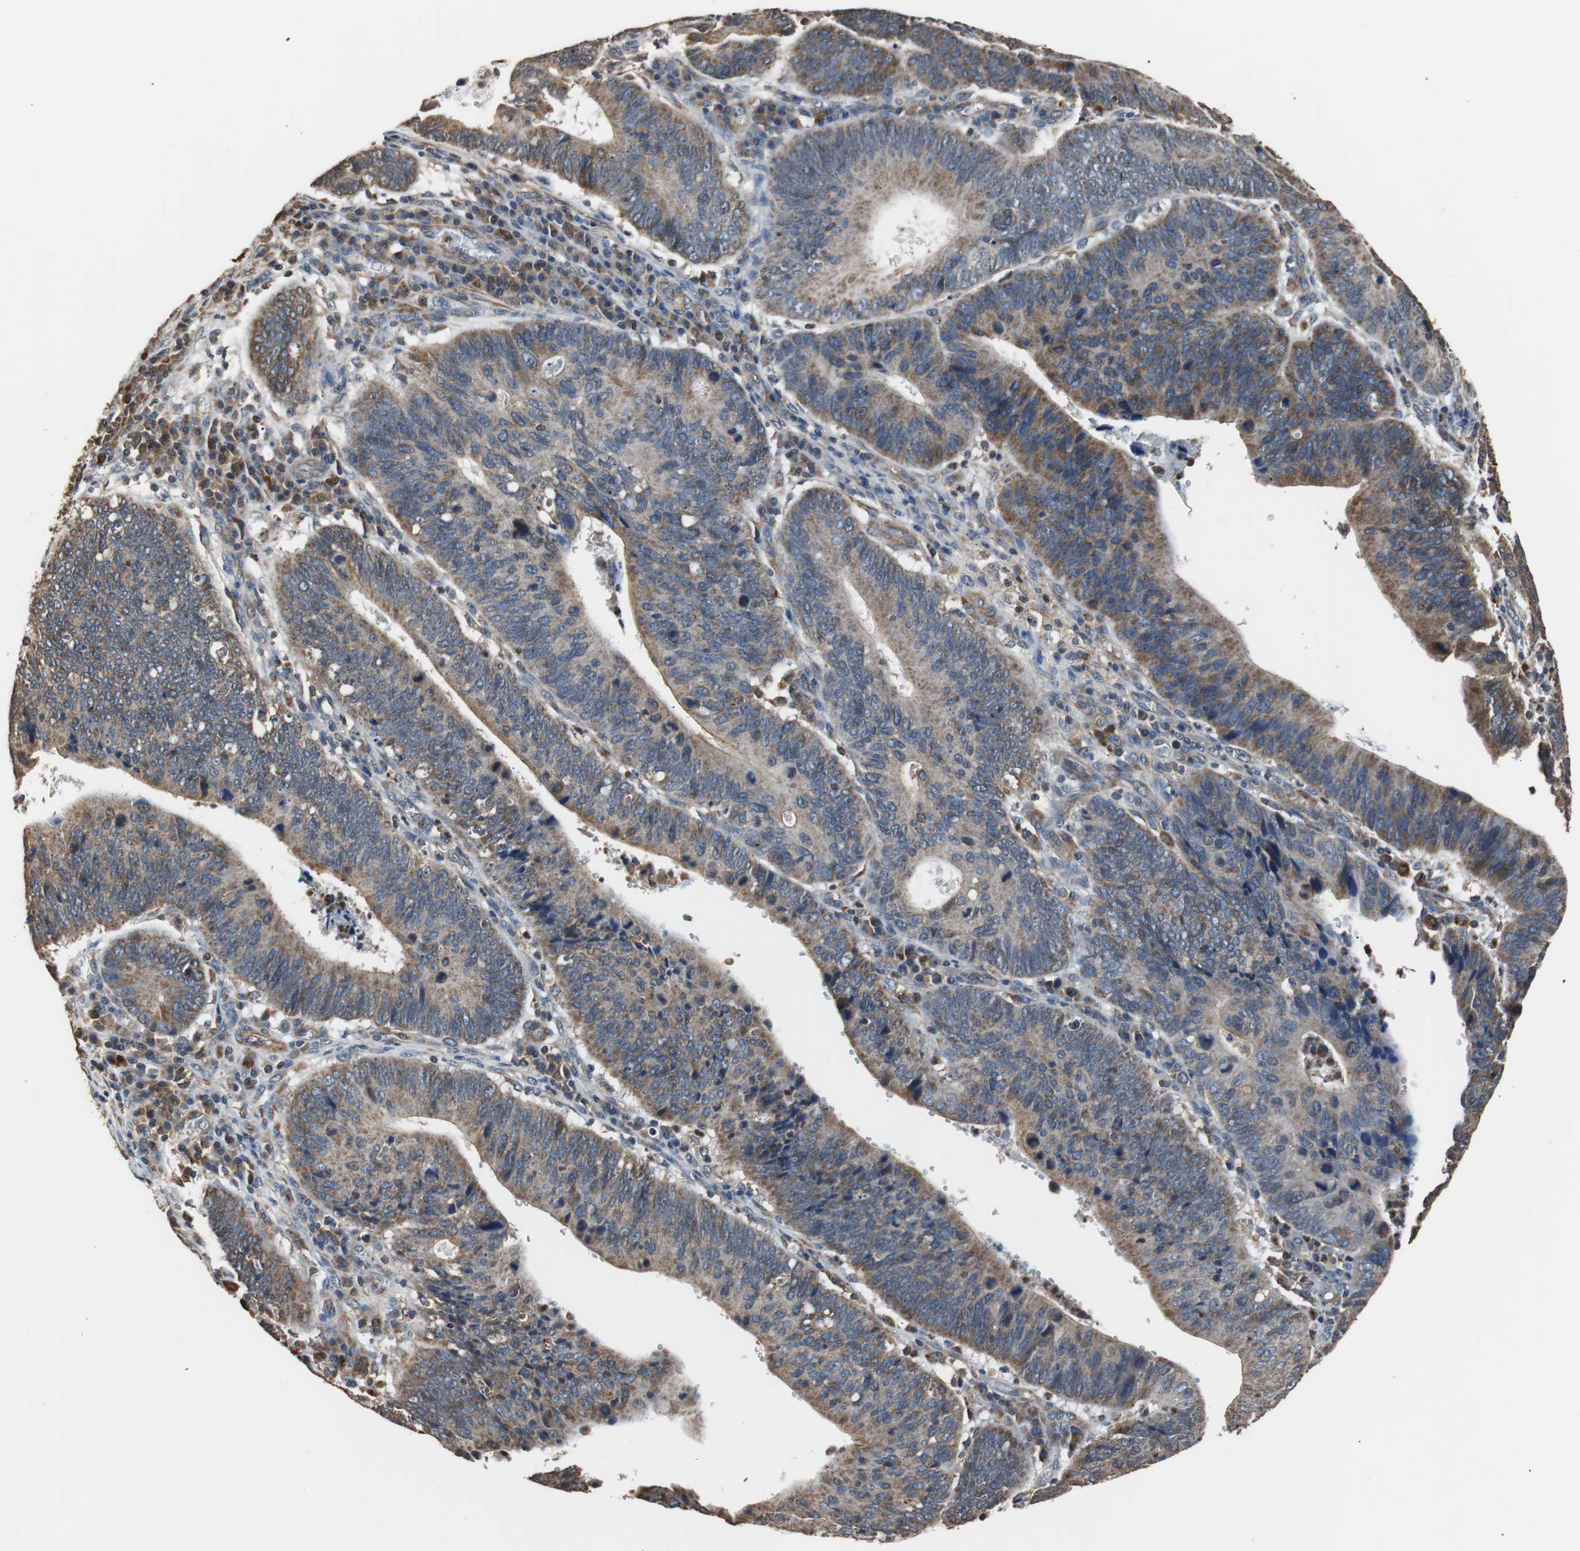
{"staining": {"intensity": "moderate", "quantity": ">75%", "location": "cytoplasmic/membranous"}, "tissue": "stomach cancer", "cell_type": "Tumor cells", "image_type": "cancer", "snomed": [{"axis": "morphology", "description": "Adenocarcinoma, NOS"}, {"axis": "topography", "description": "Stomach"}], "caption": "Tumor cells demonstrate moderate cytoplasmic/membranous expression in about >75% of cells in adenocarcinoma (stomach).", "gene": "PITRM1", "patient": {"sex": "male", "age": 59}}